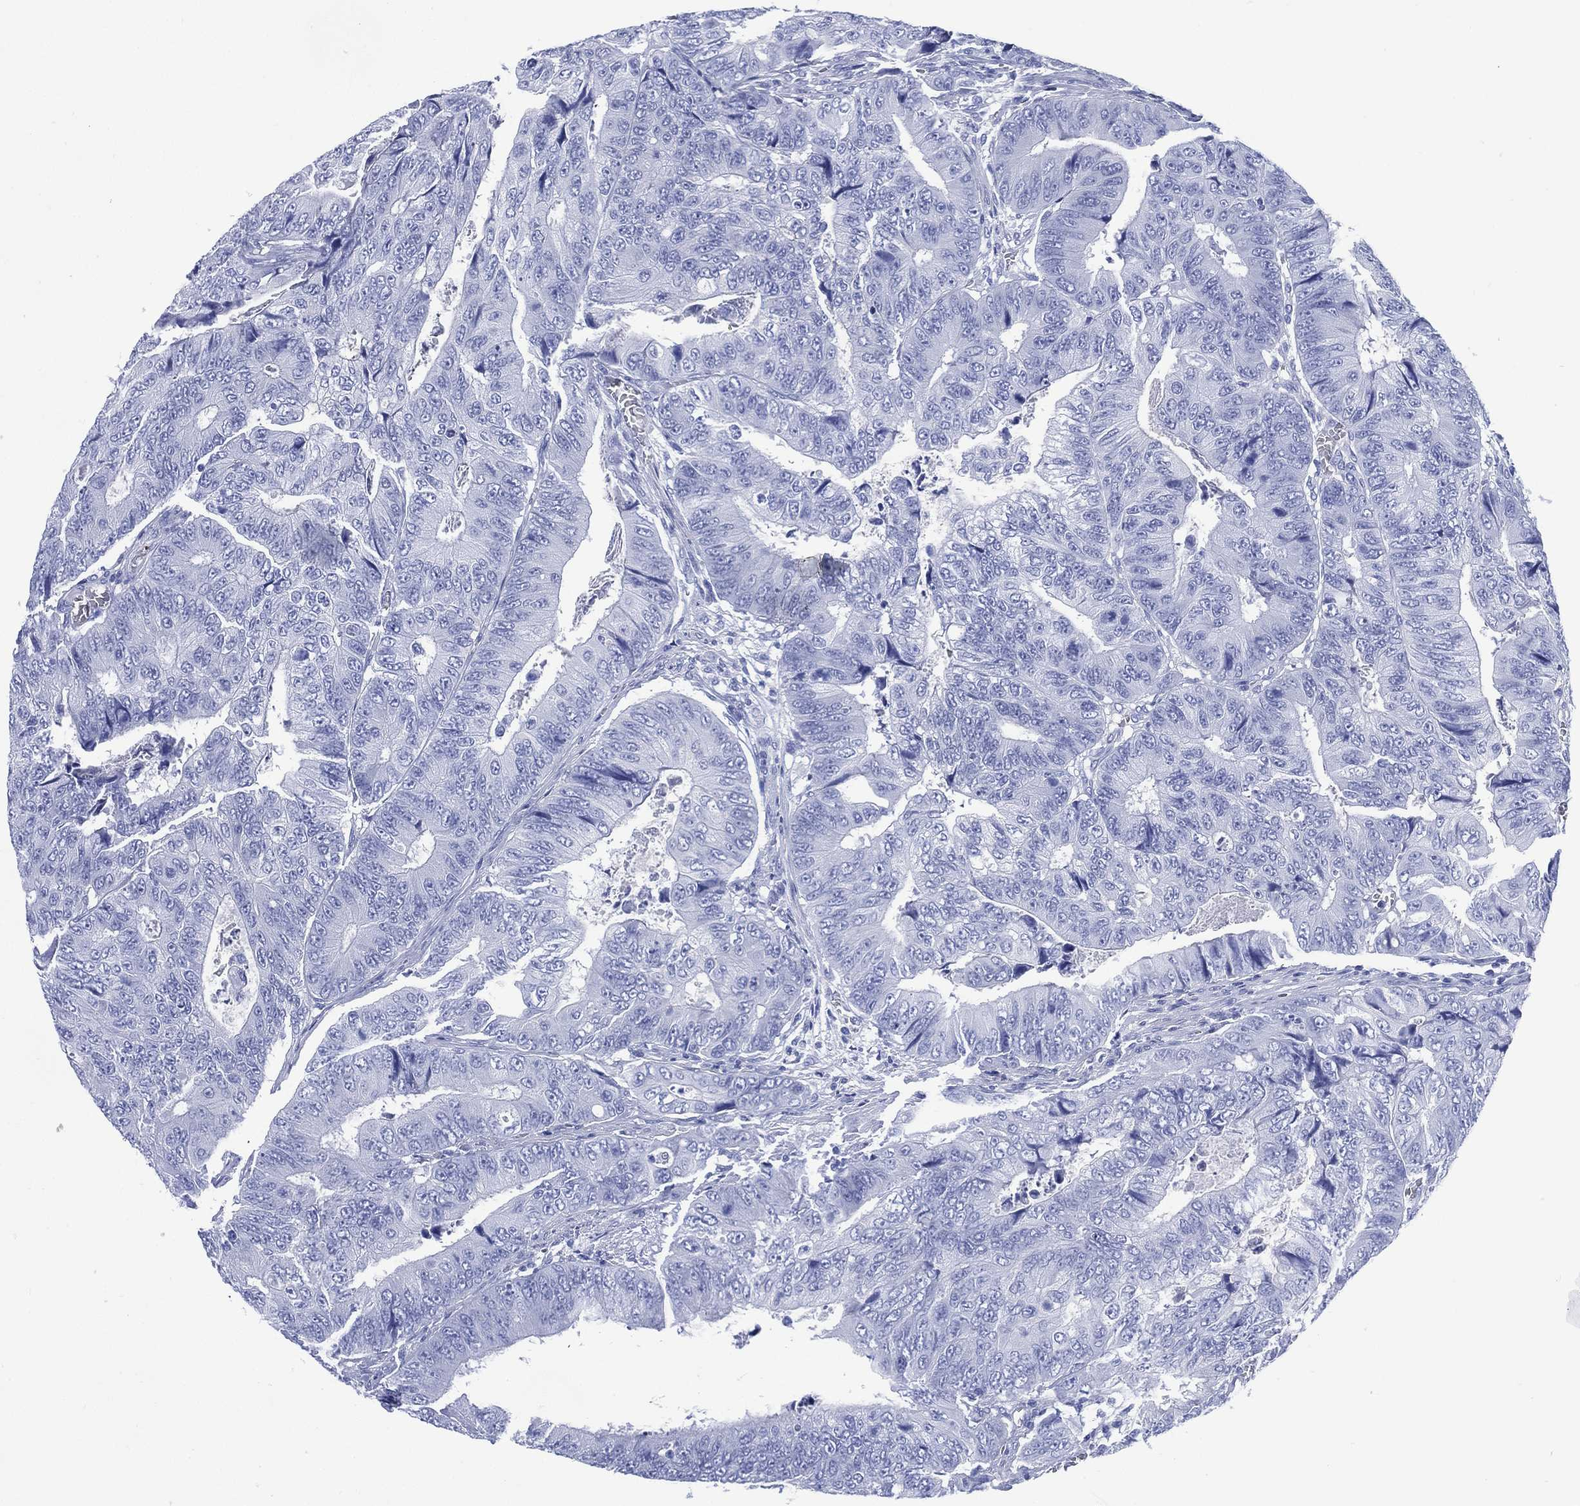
{"staining": {"intensity": "negative", "quantity": "none", "location": "none"}, "tissue": "colorectal cancer", "cell_type": "Tumor cells", "image_type": "cancer", "snomed": [{"axis": "morphology", "description": "Adenocarcinoma, NOS"}, {"axis": "topography", "description": "Colon"}], "caption": "Immunohistochemical staining of human colorectal adenocarcinoma exhibits no significant positivity in tumor cells.", "gene": "SHCBP1L", "patient": {"sex": "female", "age": 48}}